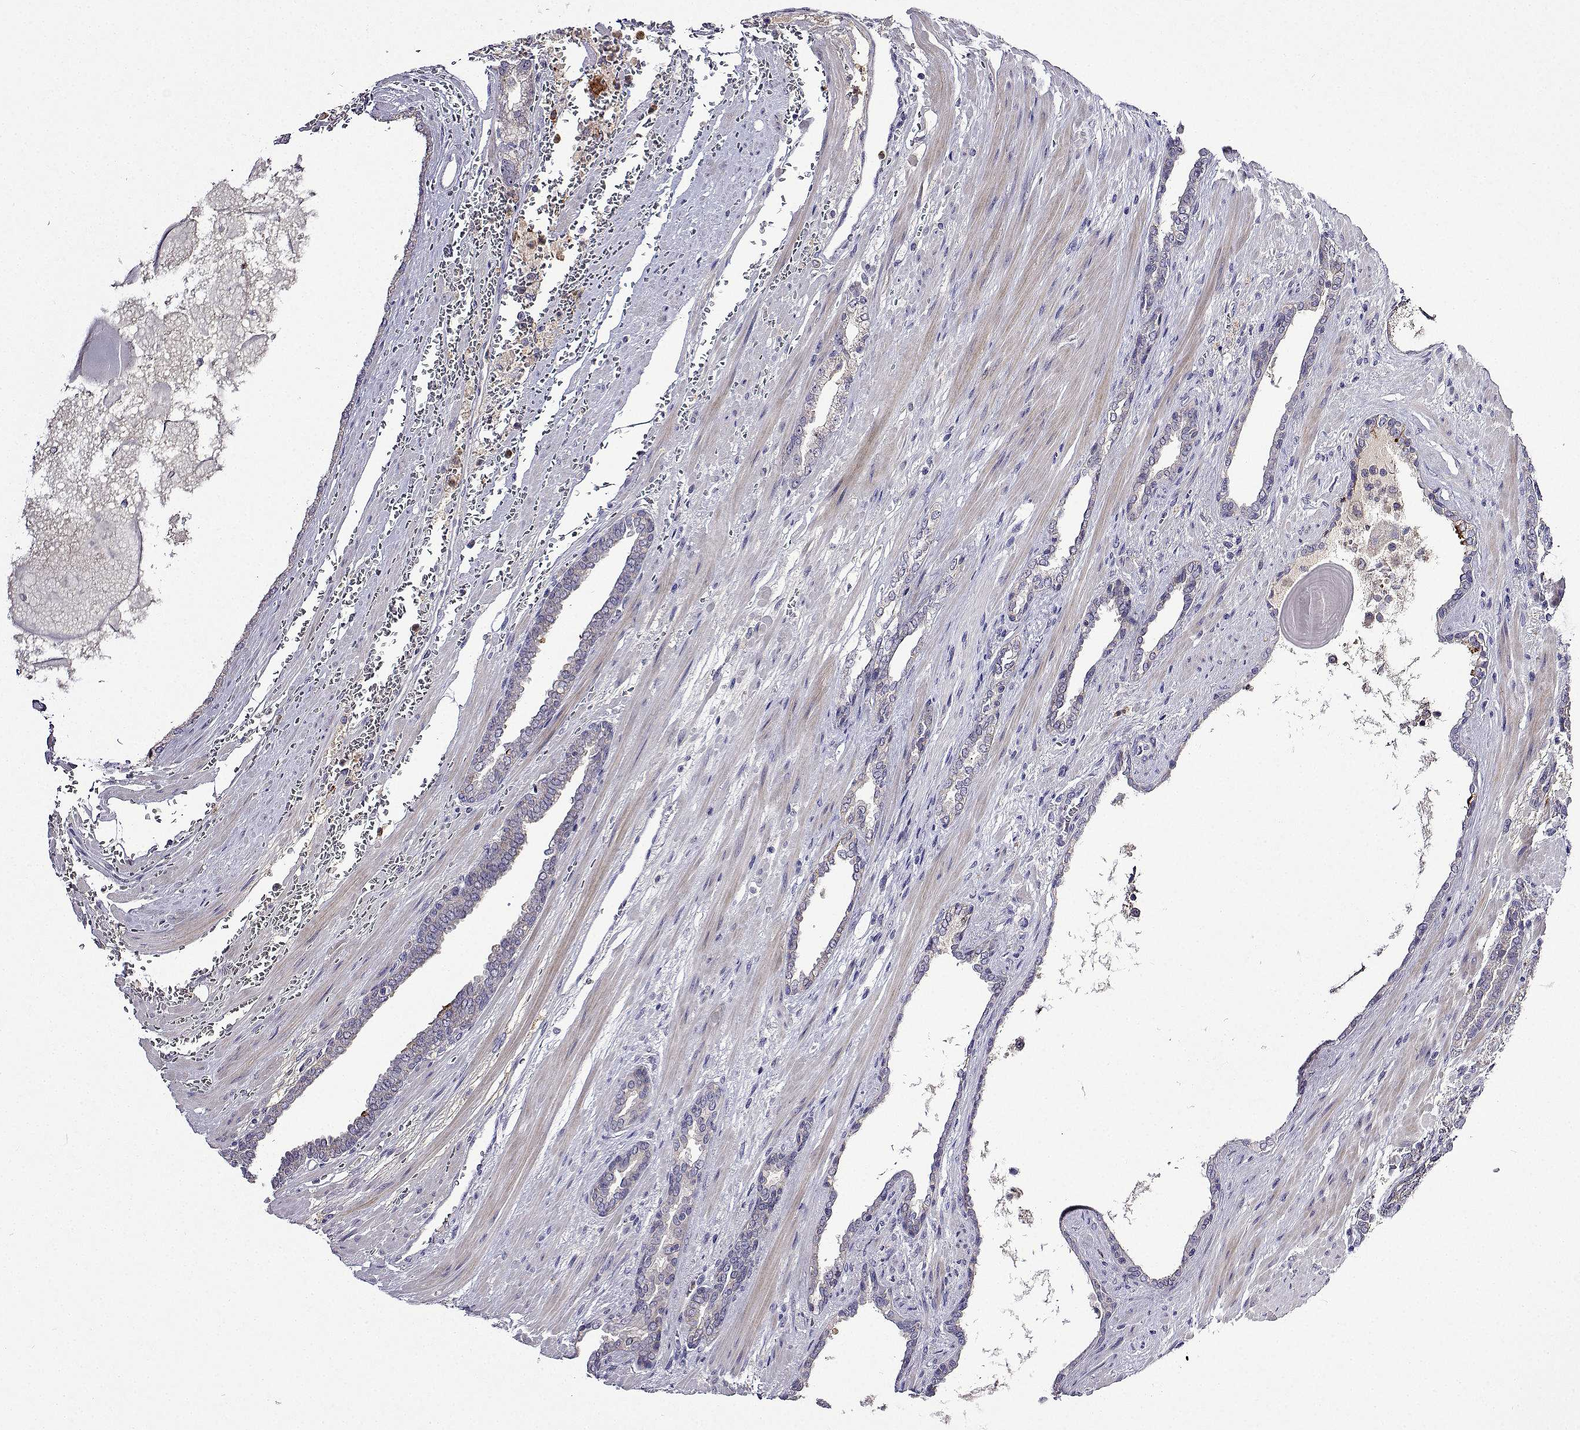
{"staining": {"intensity": "negative", "quantity": "none", "location": "none"}, "tissue": "prostate cancer", "cell_type": "Tumor cells", "image_type": "cancer", "snomed": [{"axis": "morphology", "description": "Adenocarcinoma, High grade"}, {"axis": "topography", "description": "Prostate"}], "caption": "A micrograph of human prostate adenocarcinoma (high-grade) is negative for staining in tumor cells.", "gene": "SULT2A1", "patient": {"sex": "male", "age": 64}}